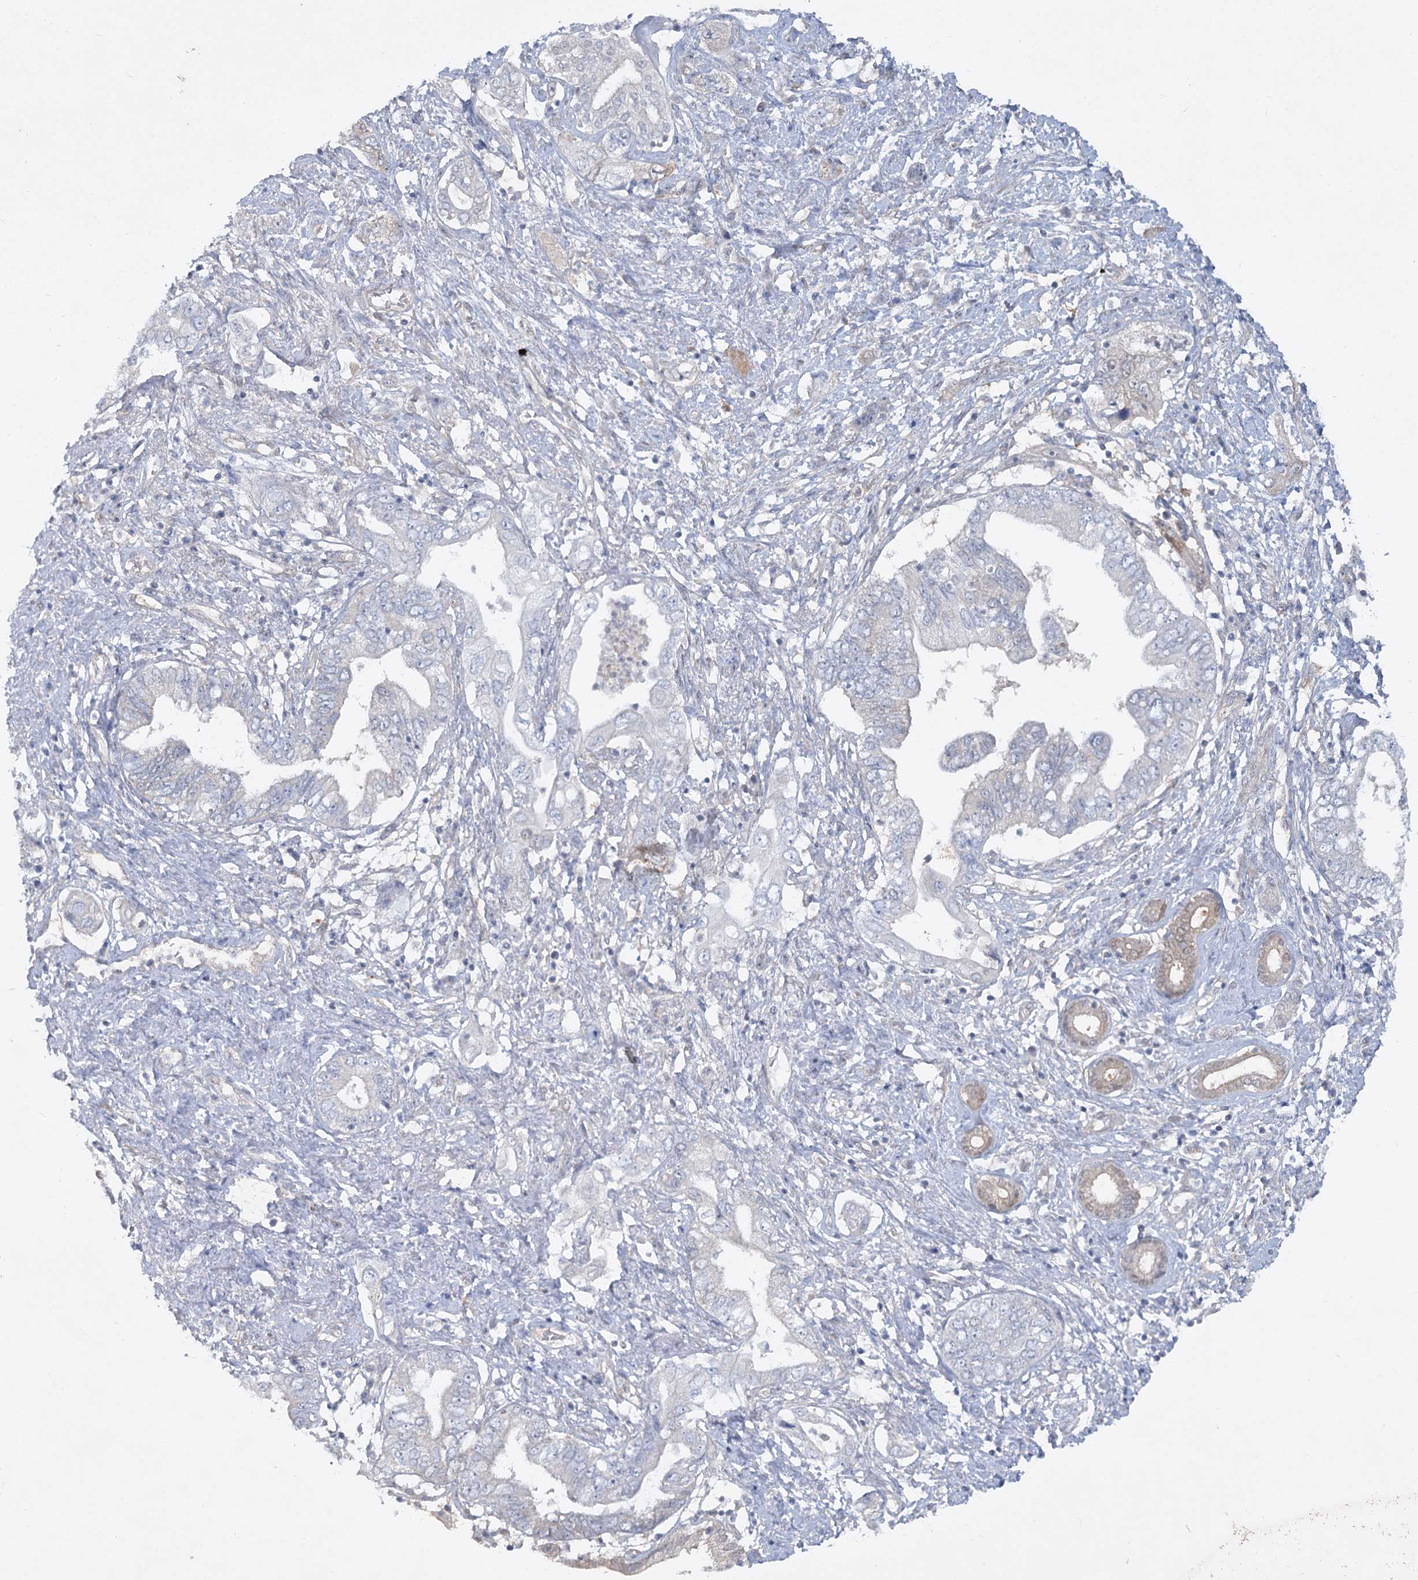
{"staining": {"intensity": "negative", "quantity": "none", "location": "none"}, "tissue": "pancreatic cancer", "cell_type": "Tumor cells", "image_type": "cancer", "snomed": [{"axis": "morphology", "description": "Adenocarcinoma, NOS"}, {"axis": "topography", "description": "Pancreas"}], "caption": "The immunohistochemistry image has no significant positivity in tumor cells of pancreatic cancer tissue.", "gene": "AAMDC", "patient": {"sex": "female", "age": 73}}